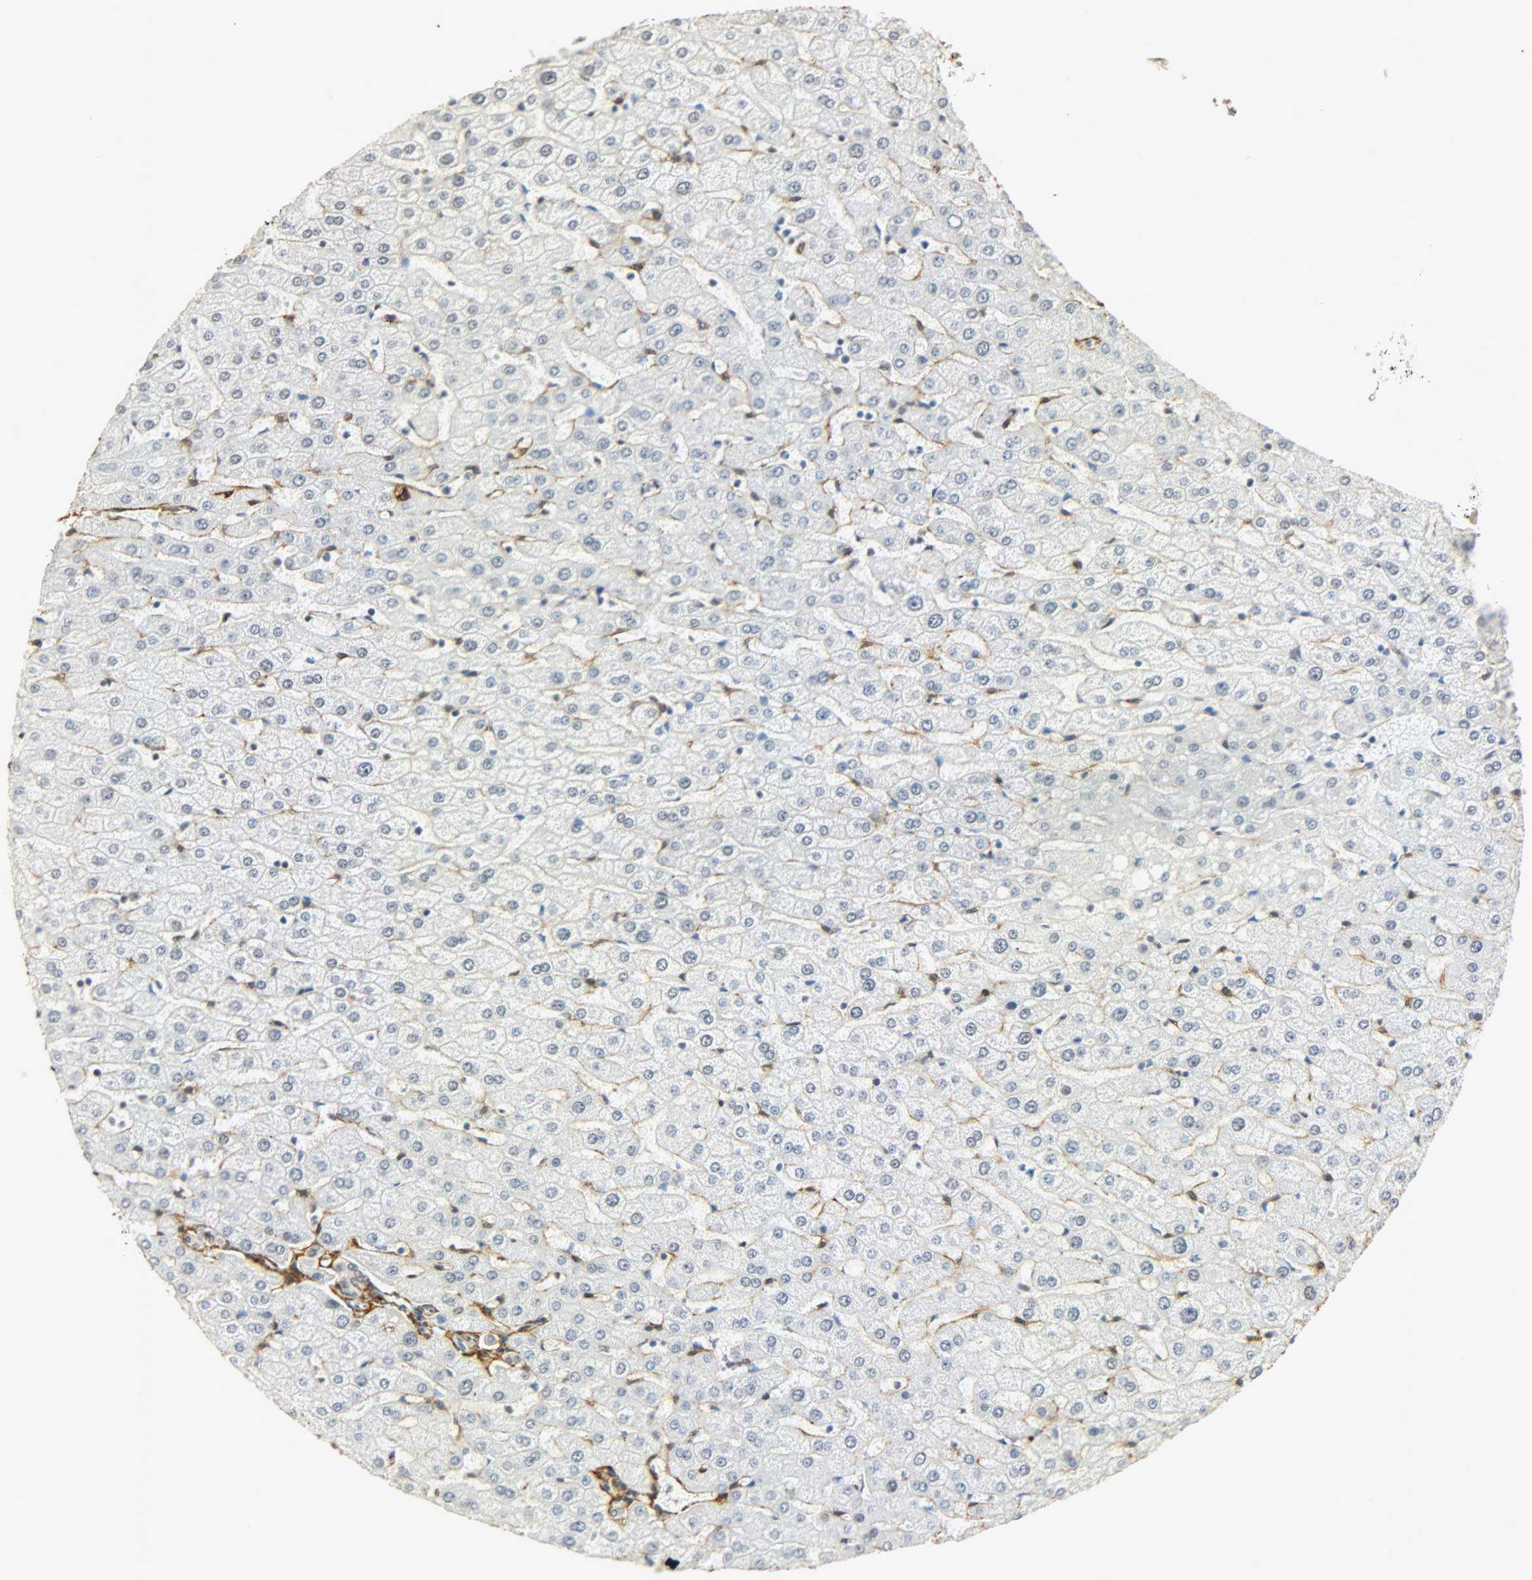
{"staining": {"intensity": "weak", "quantity": ">75%", "location": "nuclear"}, "tissue": "liver", "cell_type": "Cholangiocytes", "image_type": "normal", "snomed": [{"axis": "morphology", "description": "Normal tissue, NOS"}, {"axis": "morphology", "description": "Fibrosis, NOS"}, {"axis": "topography", "description": "Liver"}], "caption": "Immunohistochemical staining of benign liver shows low levels of weak nuclear staining in about >75% of cholangiocytes.", "gene": "NGFR", "patient": {"sex": "female", "age": 29}}